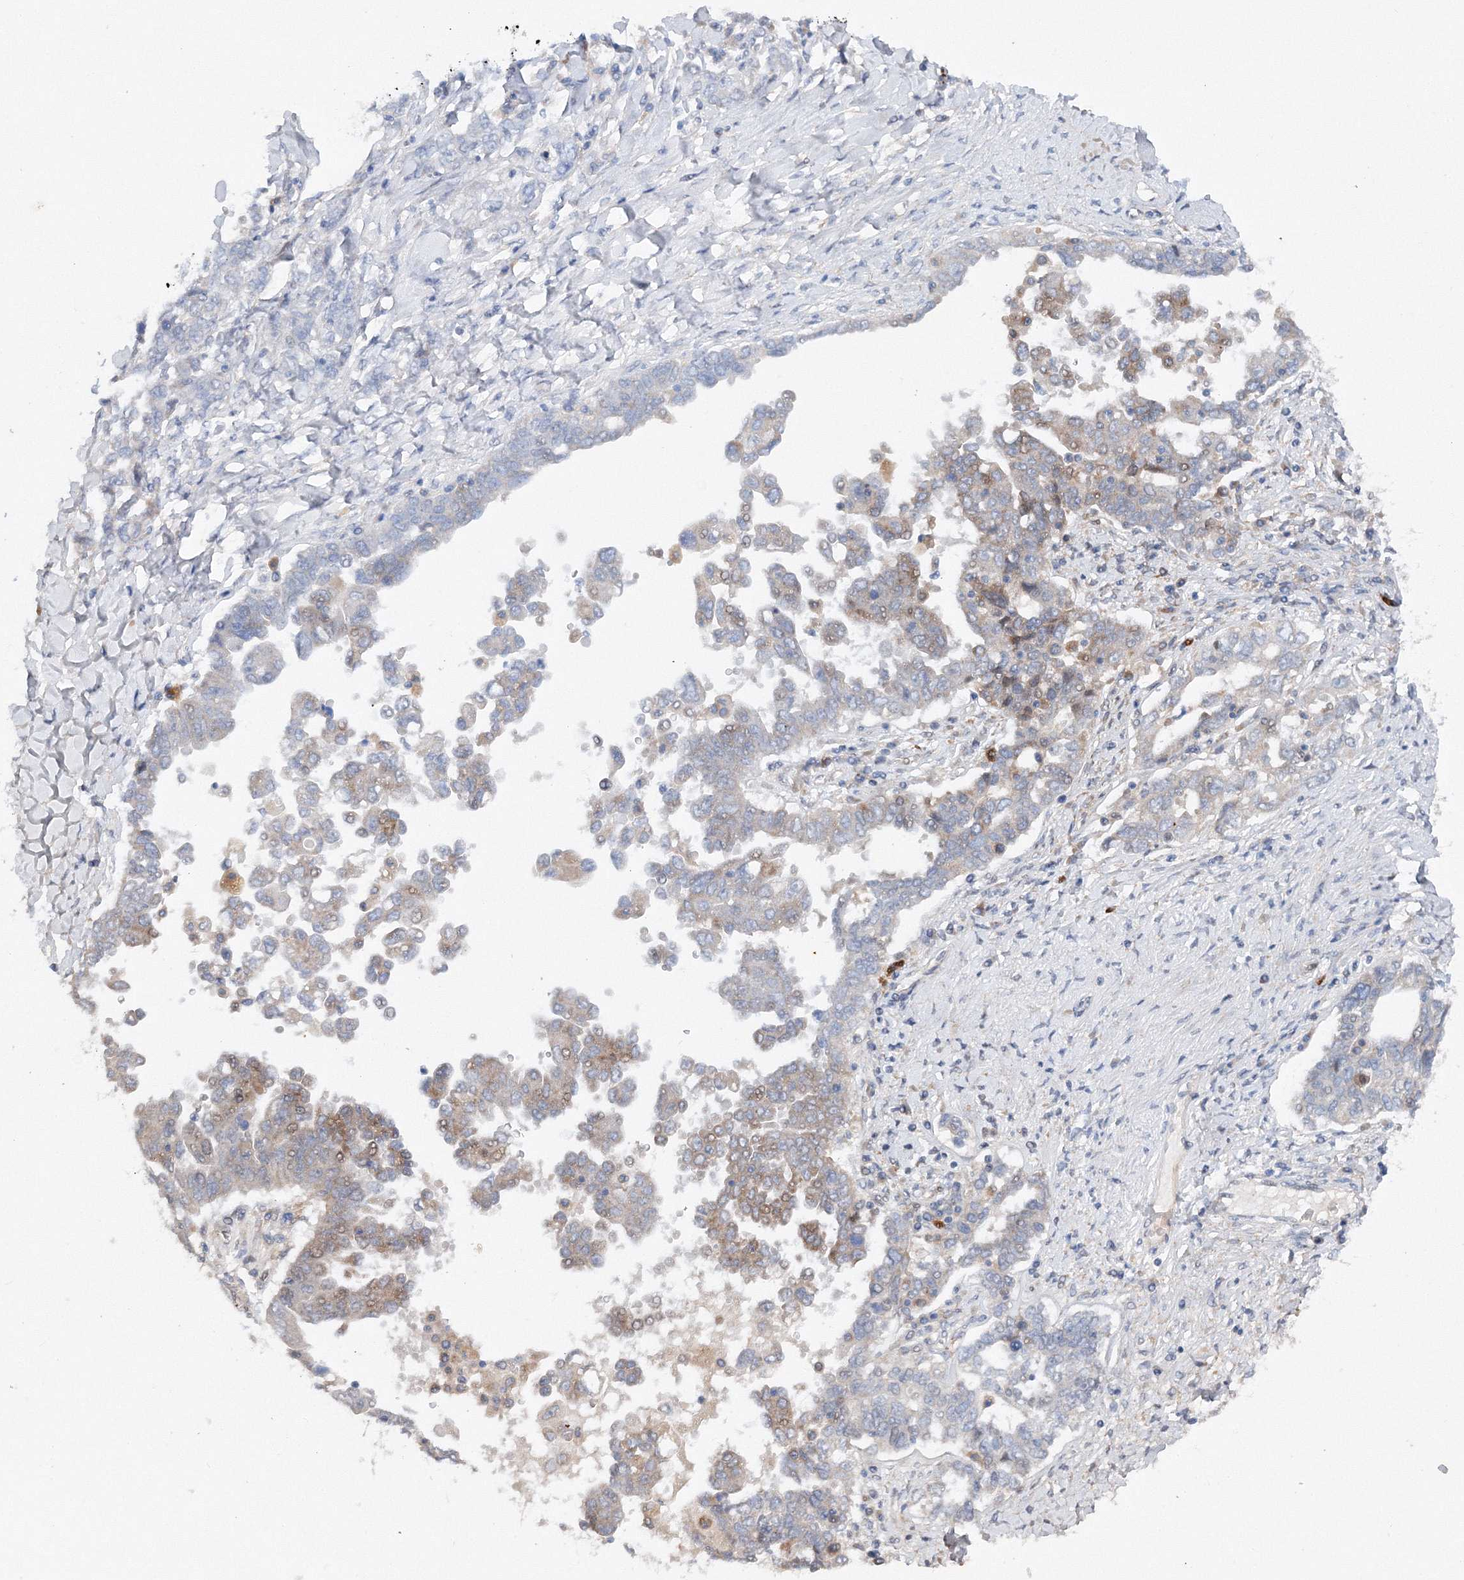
{"staining": {"intensity": "moderate", "quantity": "<25%", "location": "cytoplasmic/membranous"}, "tissue": "ovarian cancer", "cell_type": "Tumor cells", "image_type": "cancer", "snomed": [{"axis": "morphology", "description": "Carcinoma, endometroid"}, {"axis": "topography", "description": "Ovary"}], "caption": "Brown immunohistochemical staining in ovarian endometroid carcinoma exhibits moderate cytoplasmic/membranous staining in about <25% of tumor cells.", "gene": "SLC36A1", "patient": {"sex": "female", "age": 62}}